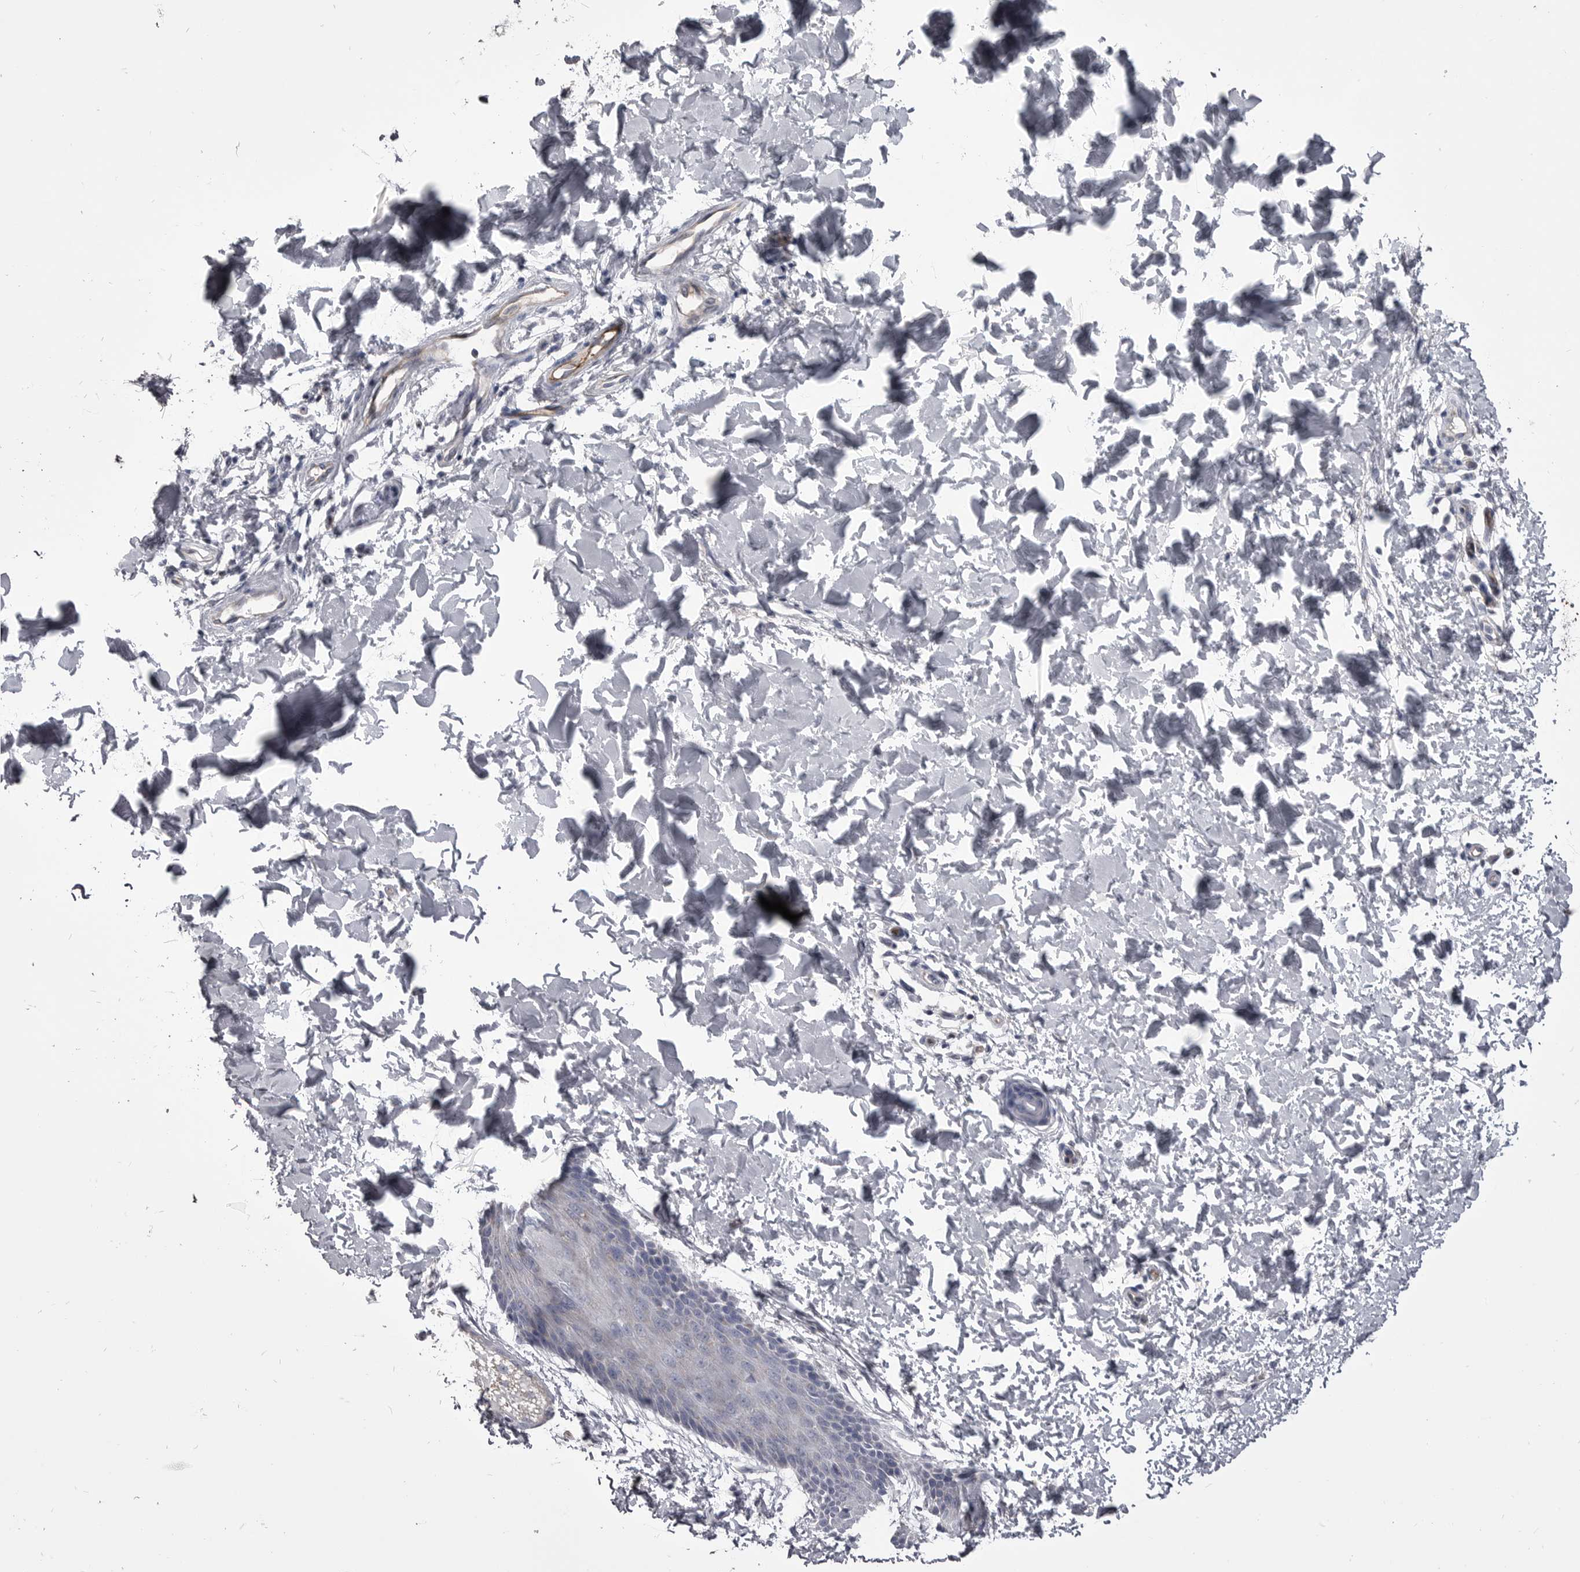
{"staining": {"intensity": "negative", "quantity": "none", "location": "none"}, "tissue": "skin", "cell_type": "Fibroblasts", "image_type": "normal", "snomed": [{"axis": "morphology", "description": "Normal tissue, NOS"}, {"axis": "morphology", "description": "Neoplasm, benign, NOS"}, {"axis": "topography", "description": "Skin"}, {"axis": "topography", "description": "Soft tissue"}], "caption": "Micrograph shows no protein positivity in fibroblasts of unremarkable skin.", "gene": "OPLAH", "patient": {"sex": "male", "age": 26}}